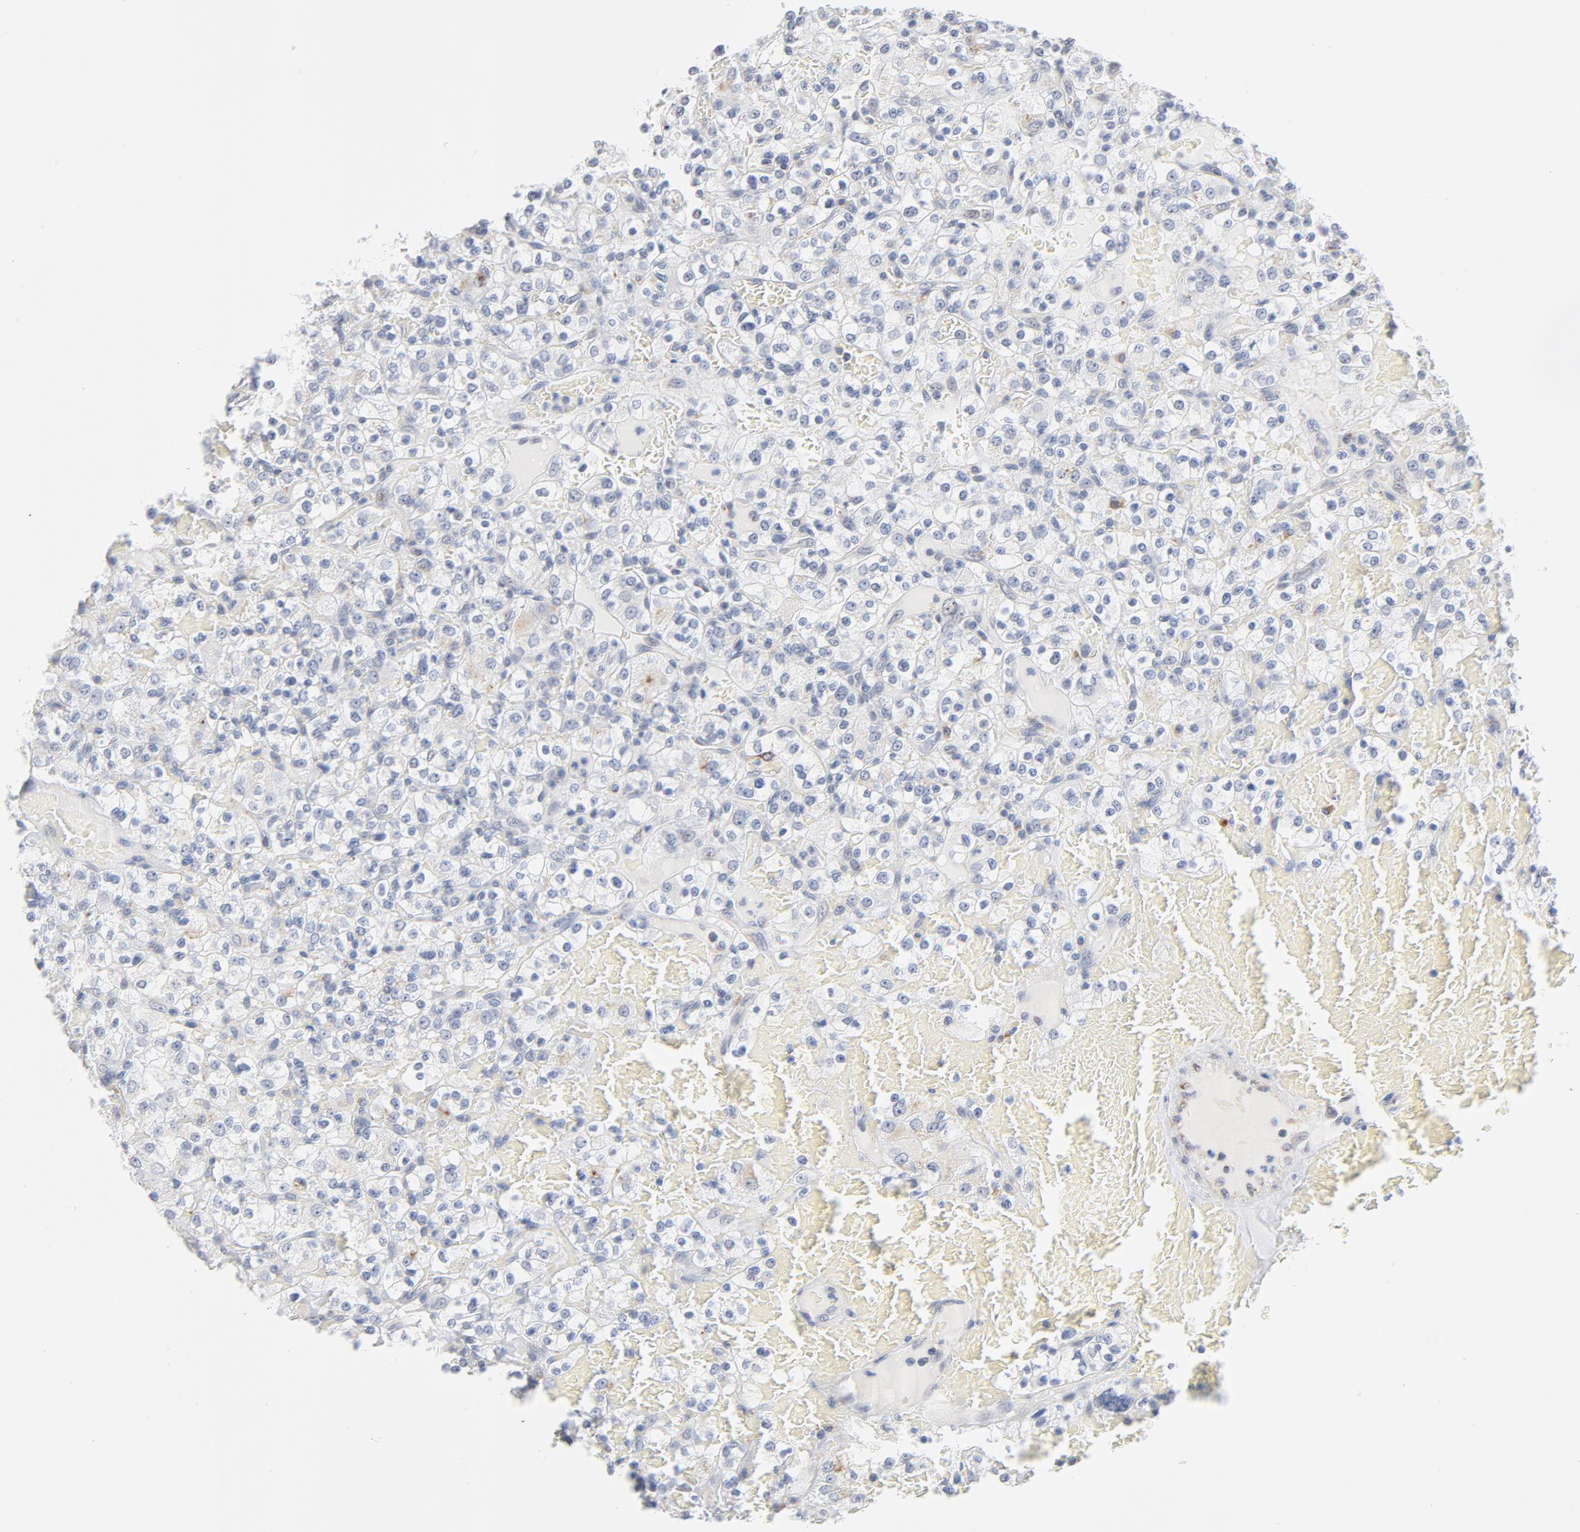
{"staining": {"intensity": "negative", "quantity": "none", "location": "none"}, "tissue": "renal cancer", "cell_type": "Tumor cells", "image_type": "cancer", "snomed": [{"axis": "morphology", "description": "Normal tissue, NOS"}, {"axis": "morphology", "description": "Adenocarcinoma, NOS"}, {"axis": "topography", "description": "Kidney"}], "caption": "The immunohistochemistry histopathology image has no significant positivity in tumor cells of adenocarcinoma (renal) tissue.", "gene": "LTBP2", "patient": {"sex": "female", "age": 72}}